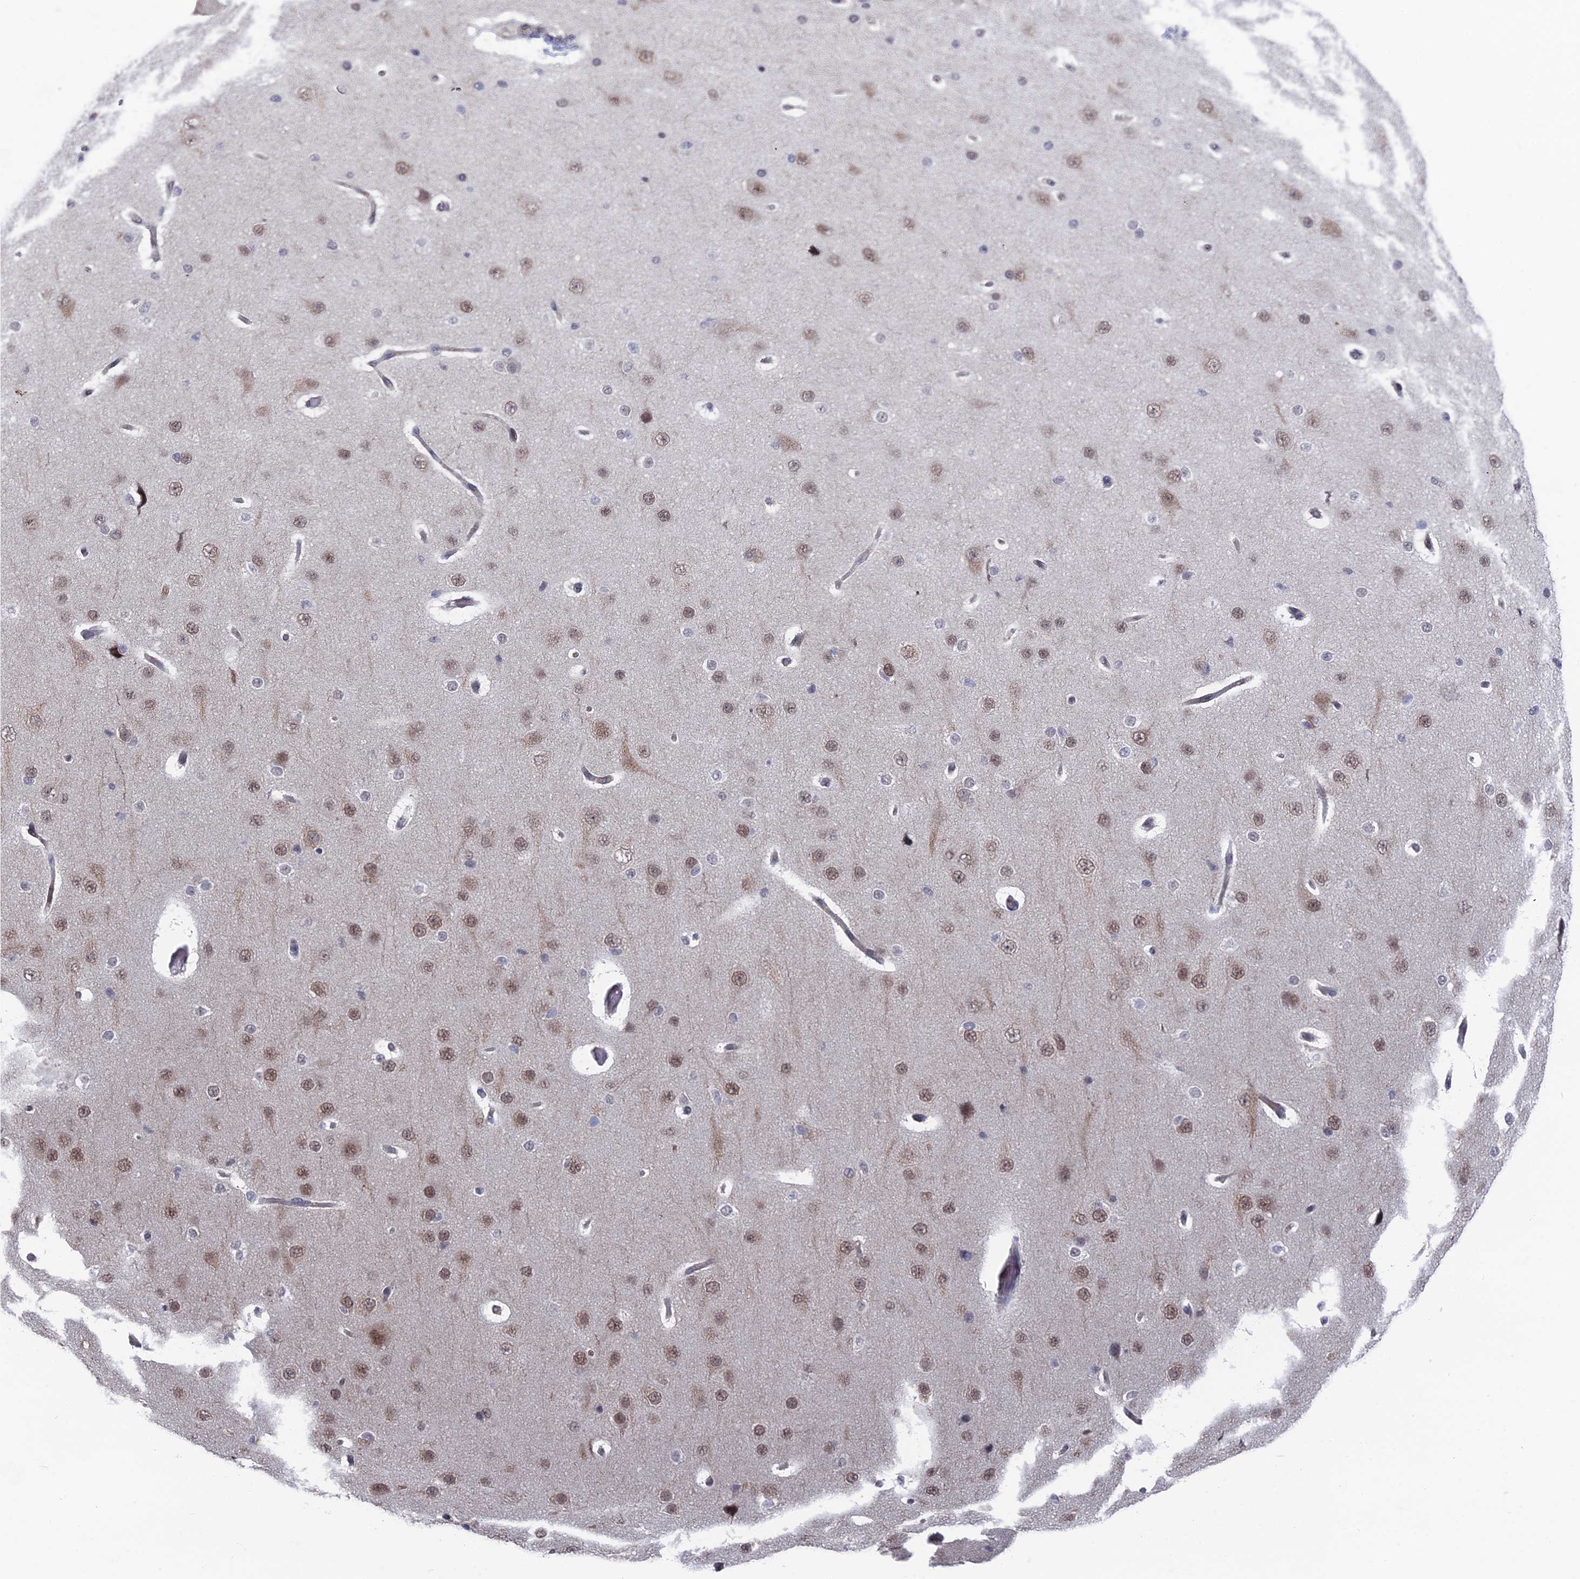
{"staining": {"intensity": "negative", "quantity": "none", "location": "none"}, "tissue": "cerebral cortex", "cell_type": "Endothelial cells", "image_type": "normal", "snomed": [{"axis": "morphology", "description": "Normal tissue, NOS"}, {"axis": "morphology", "description": "Developmental malformation"}, {"axis": "topography", "description": "Cerebral cortex"}], "caption": "This is an IHC histopathology image of benign cerebral cortex. There is no positivity in endothelial cells.", "gene": "FHIP2A", "patient": {"sex": "female", "age": 30}}